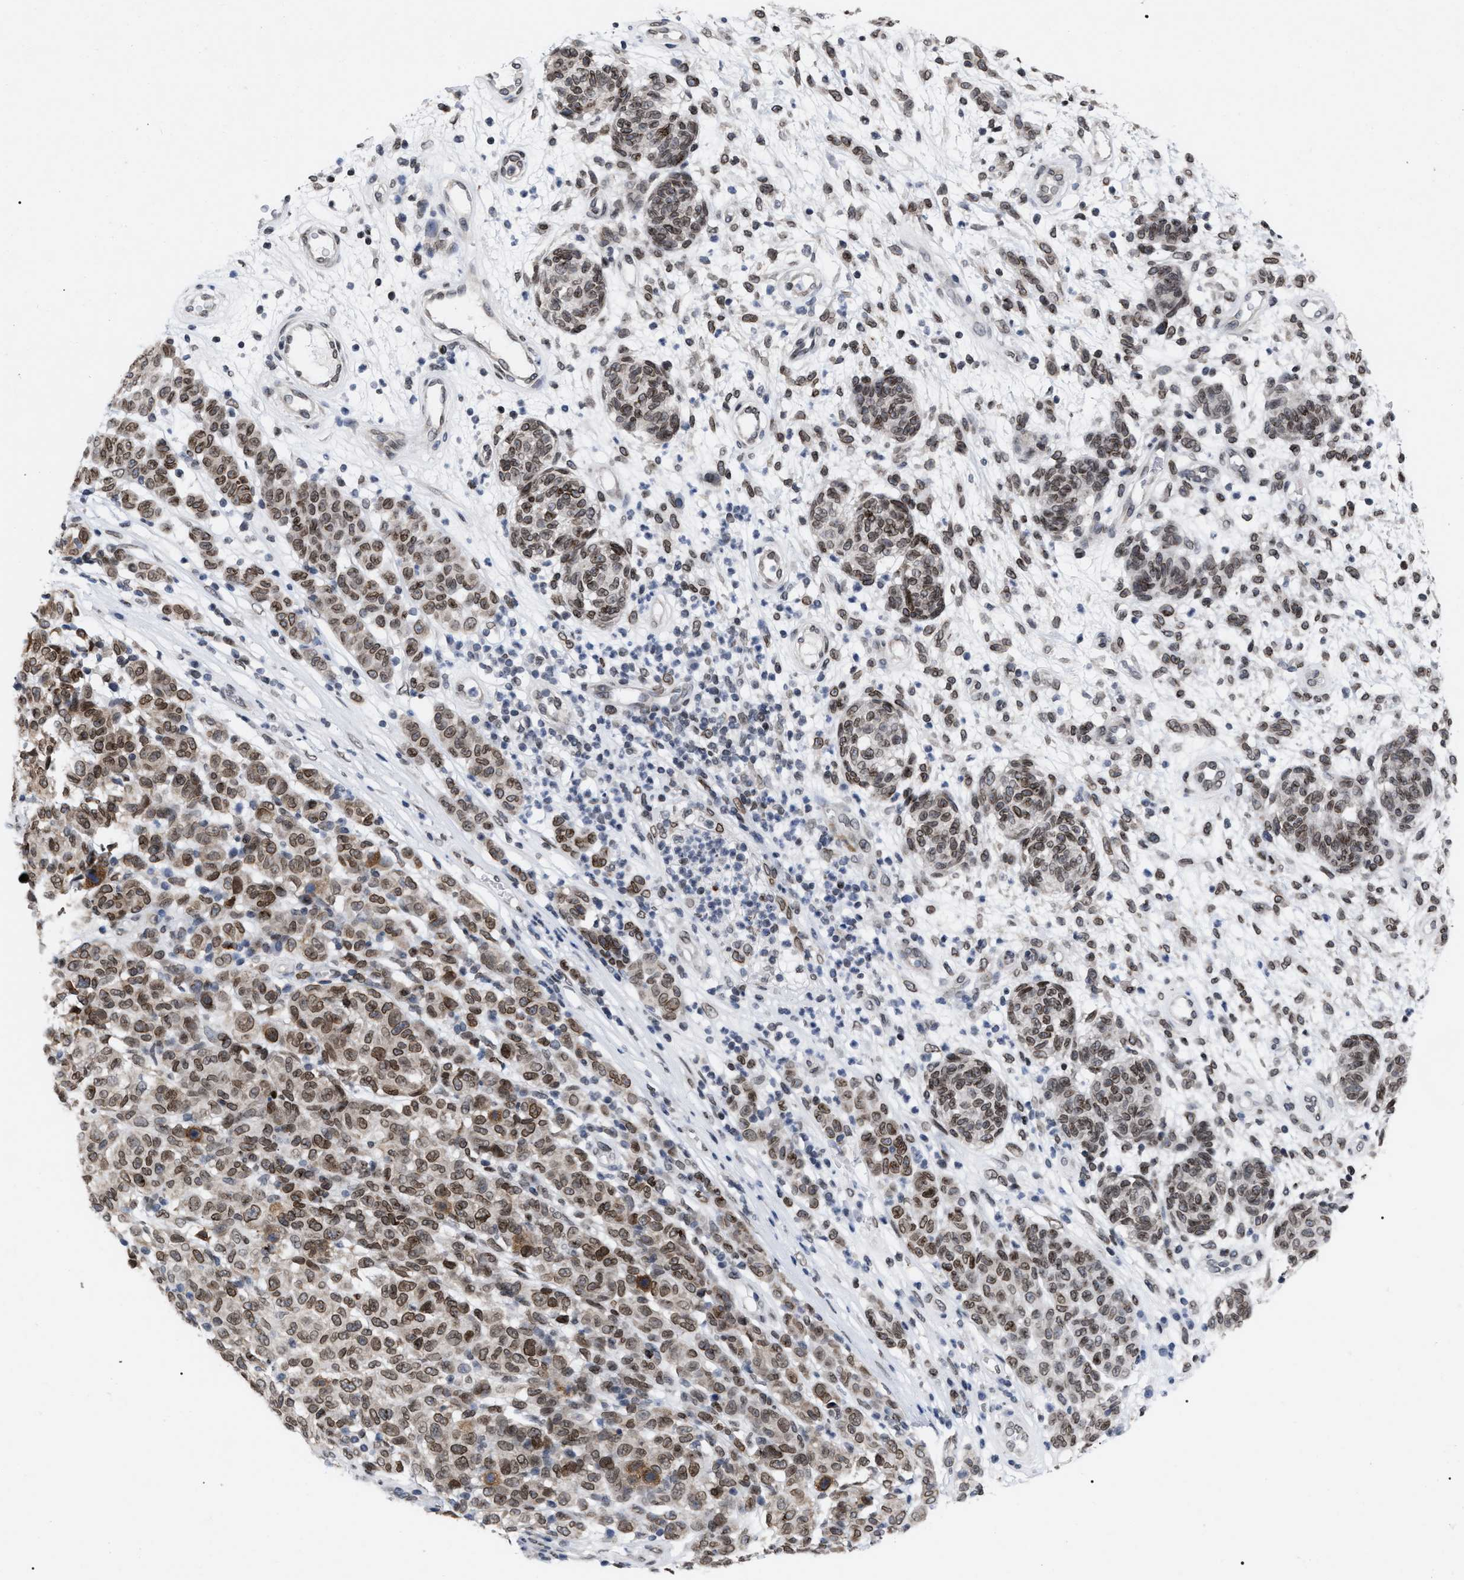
{"staining": {"intensity": "moderate", "quantity": ">75%", "location": "cytoplasmic/membranous,nuclear"}, "tissue": "melanoma", "cell_type": "Tumor cells", "image_type": "cancer", "snomed": [{"axis": "morphology", "description": "Malignant melanoma, NOS"}, {"axis": "topography", "description": "Skin"}], "caption": "A micrograph of malignant melanoma stained for a protein shows moderate cytoplasmic/membranous and nuclear brown staining in tumor cells.", "gene": "TPR", "patient": {"sex": "male", "age": 59}}